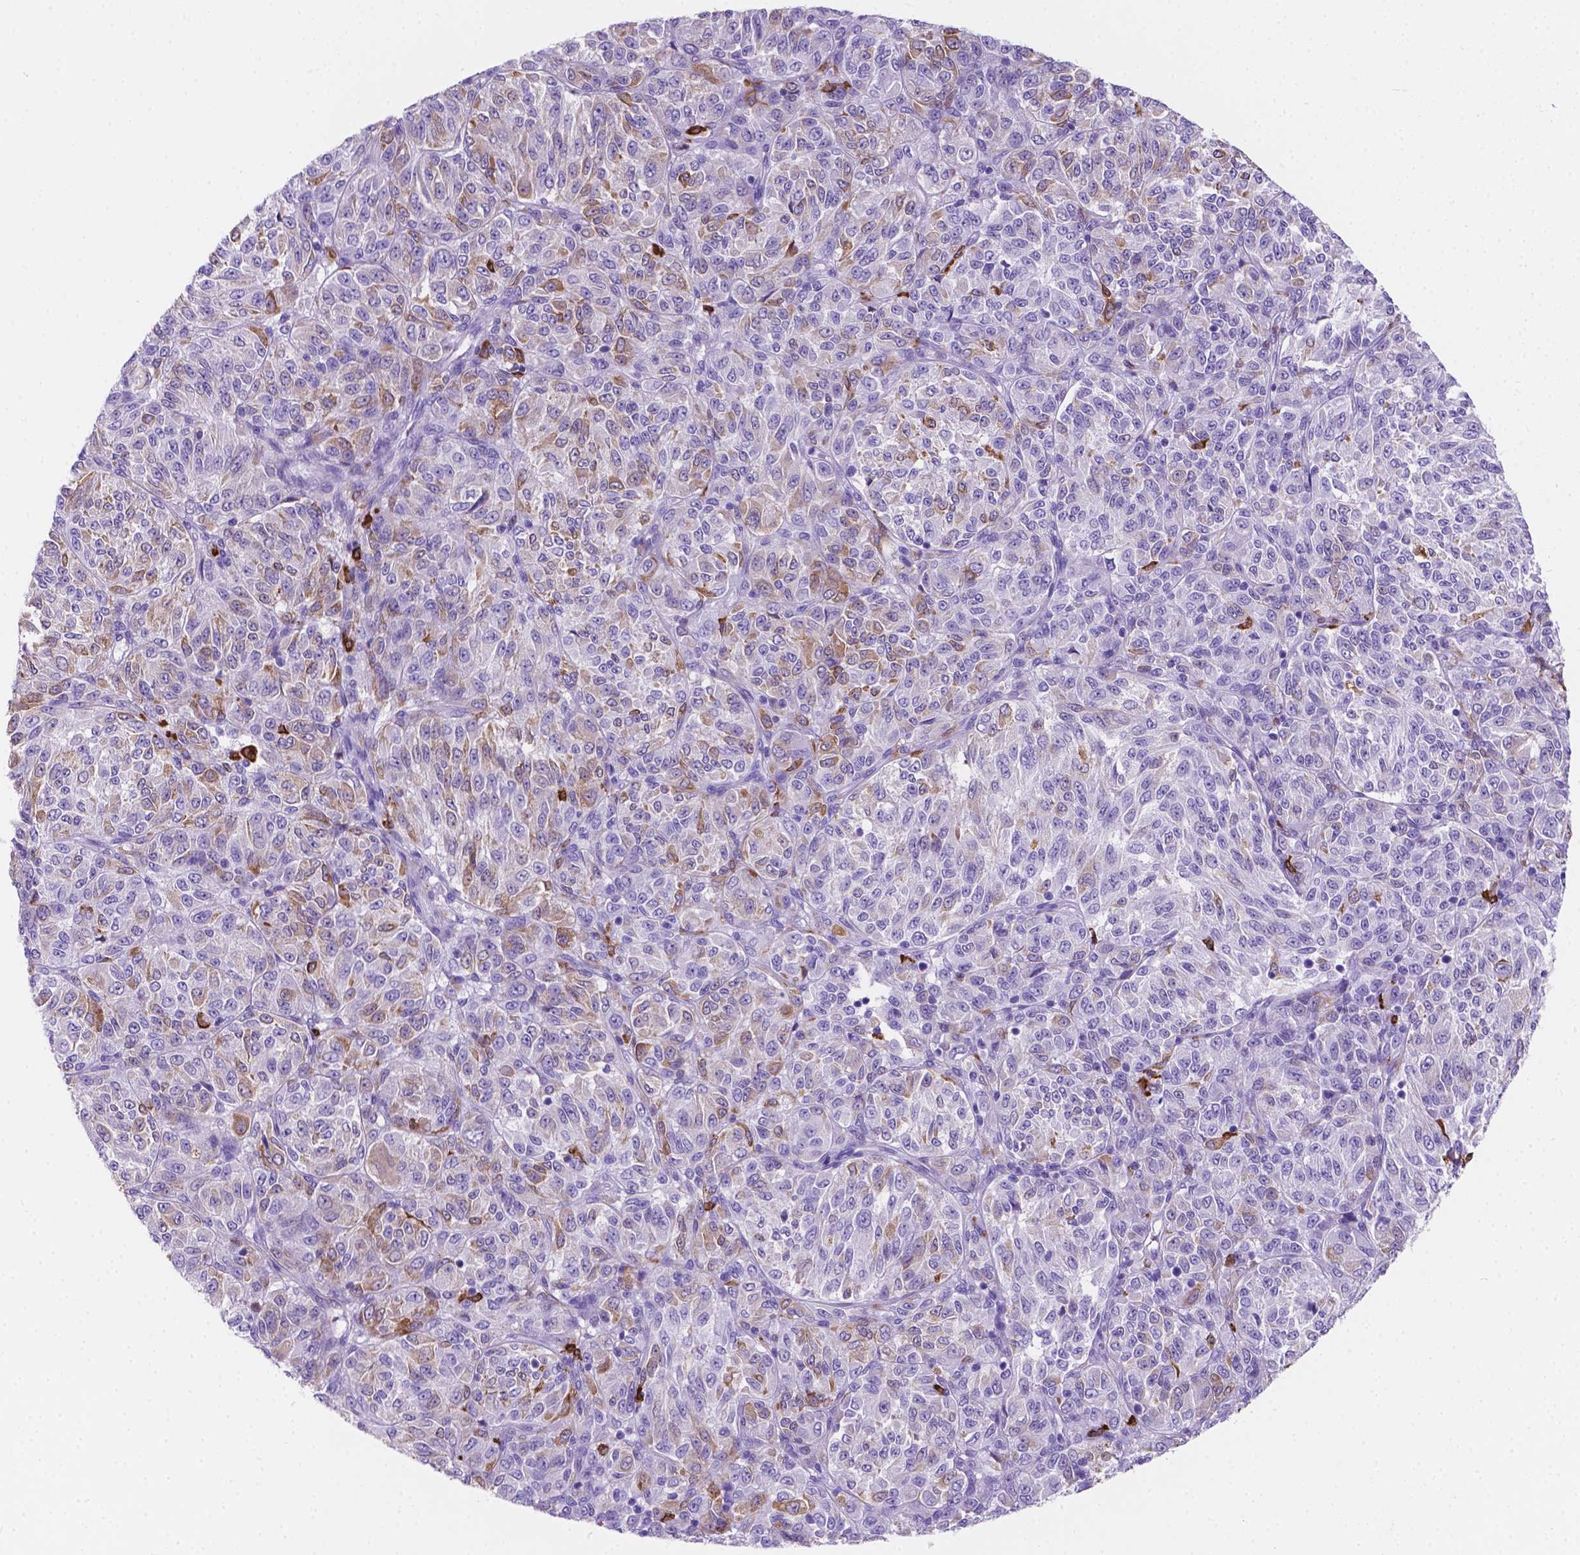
{"staining": {"intensity": "weak", "quantity": "<25%", "location": "cytoplasmic/membranous"}, "tissue": "melanoma", "cell_type": "Tumor cells", "image_type": "cancer", "snomed": [{"axis": "morphology", "description": "Malignant melanoma, Metastatic site"}, {"axis": "topography", "description": "Brain"}], "caption": "The immunohistochemistry histopathology image has no significant staining in tumor cells of melanoma tissue. Brightfield microscopy of immunohistochemistry (IHC) stained with DAB (brown) and hematoxylin (blue), captured at high magnification.", "gene": "MACF1", "patient": {"sex": "female", "age": 56}}